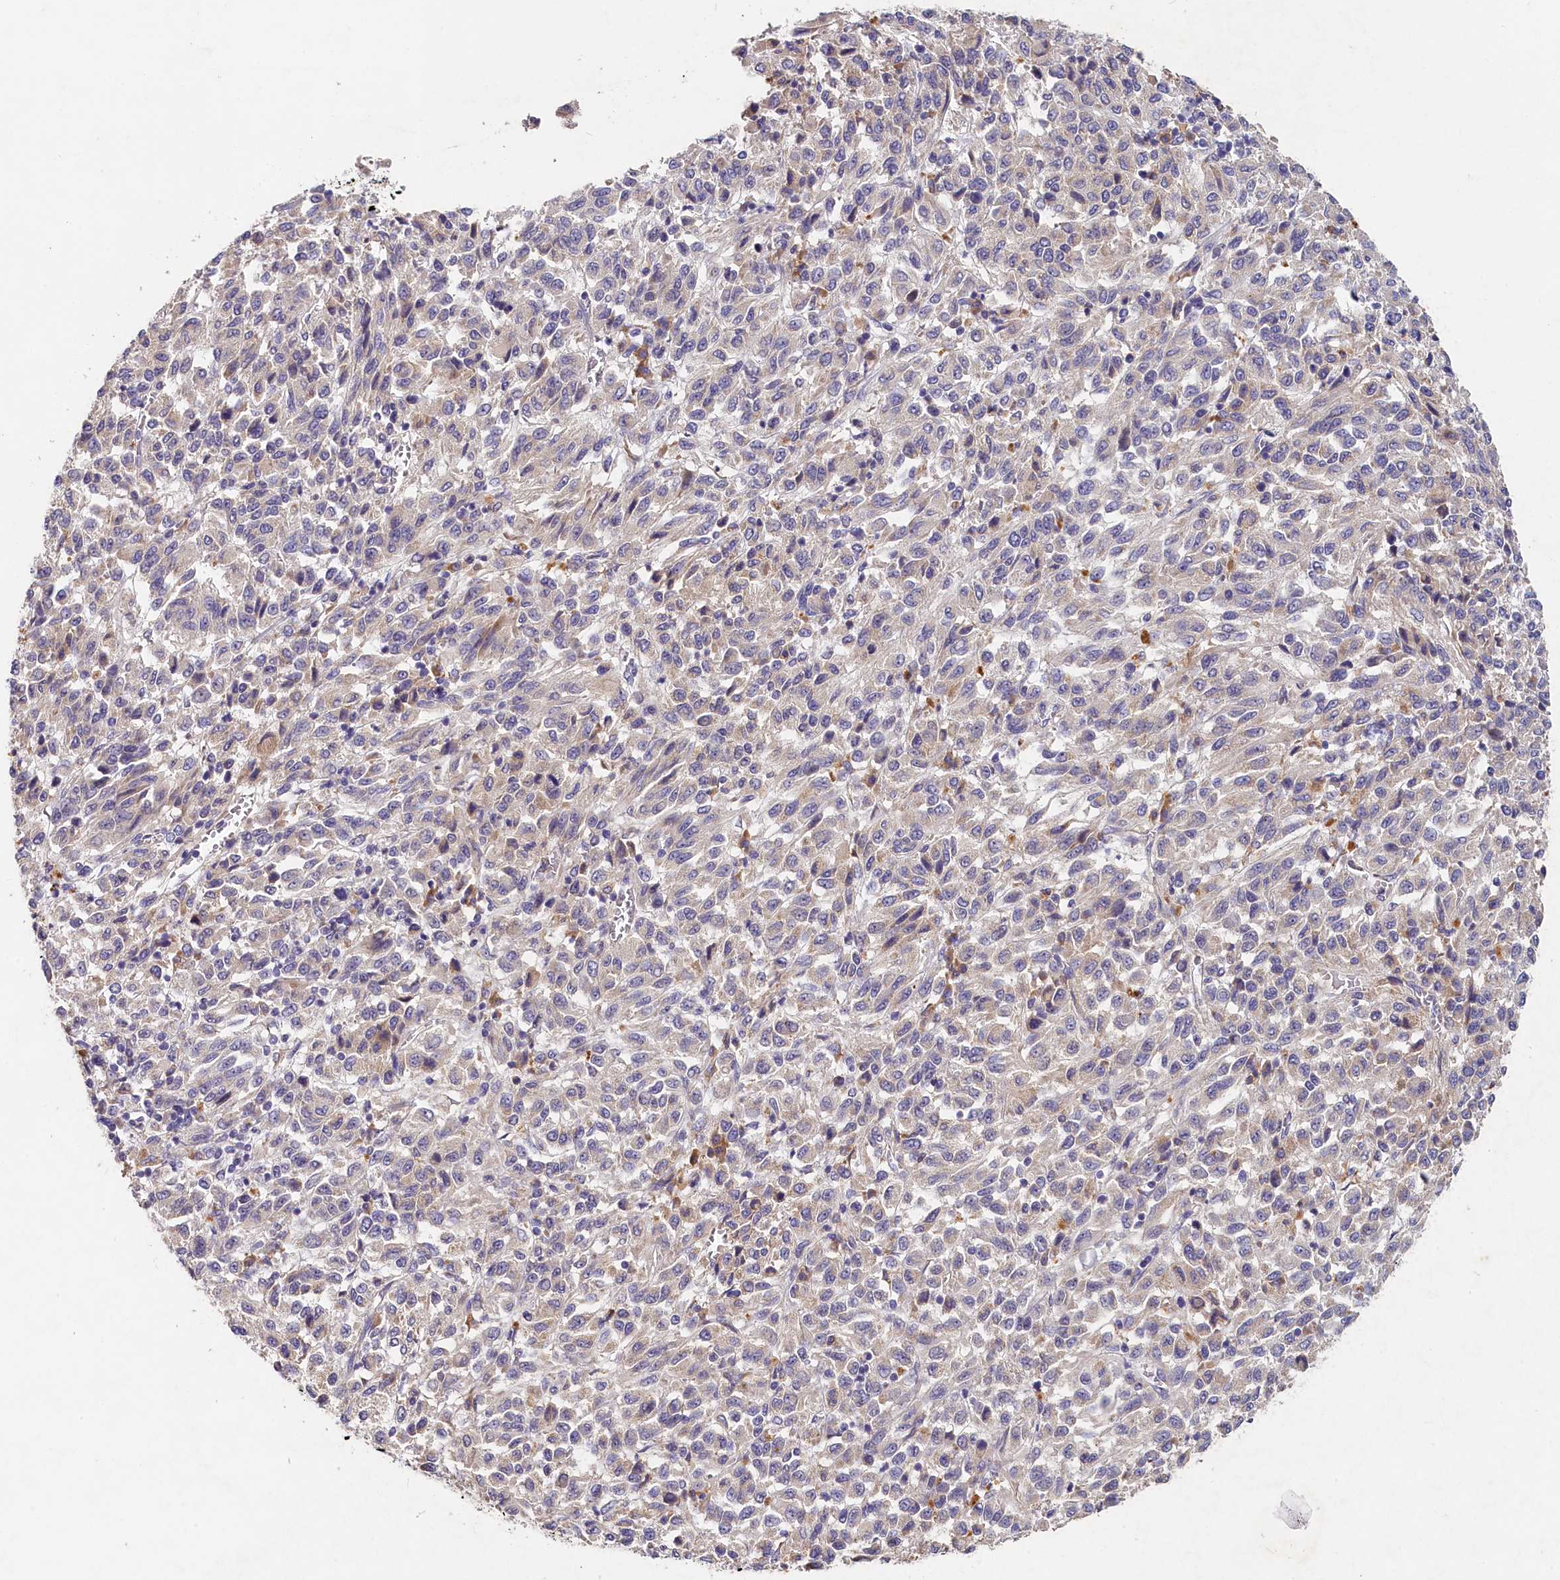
{"staining": {"intensity": "weak", "quantity": "<25%", "location": "cytoplasmic/membranous"}, "tissue": "melanoma", "cell_type": "Tumor cells", "image_type": "cancer", "snomed": [{"axis": "morphology", "description": "Malignant melanoma, Metastatic site"}, {"axis": "topography", "description": "Lung"}], "caption": "DAB immunohistochemical staining of human melanoma displays no significant staining in tumor cells.", "gene": "ST7L", "patient": {"sex": "male", "age": 64}}